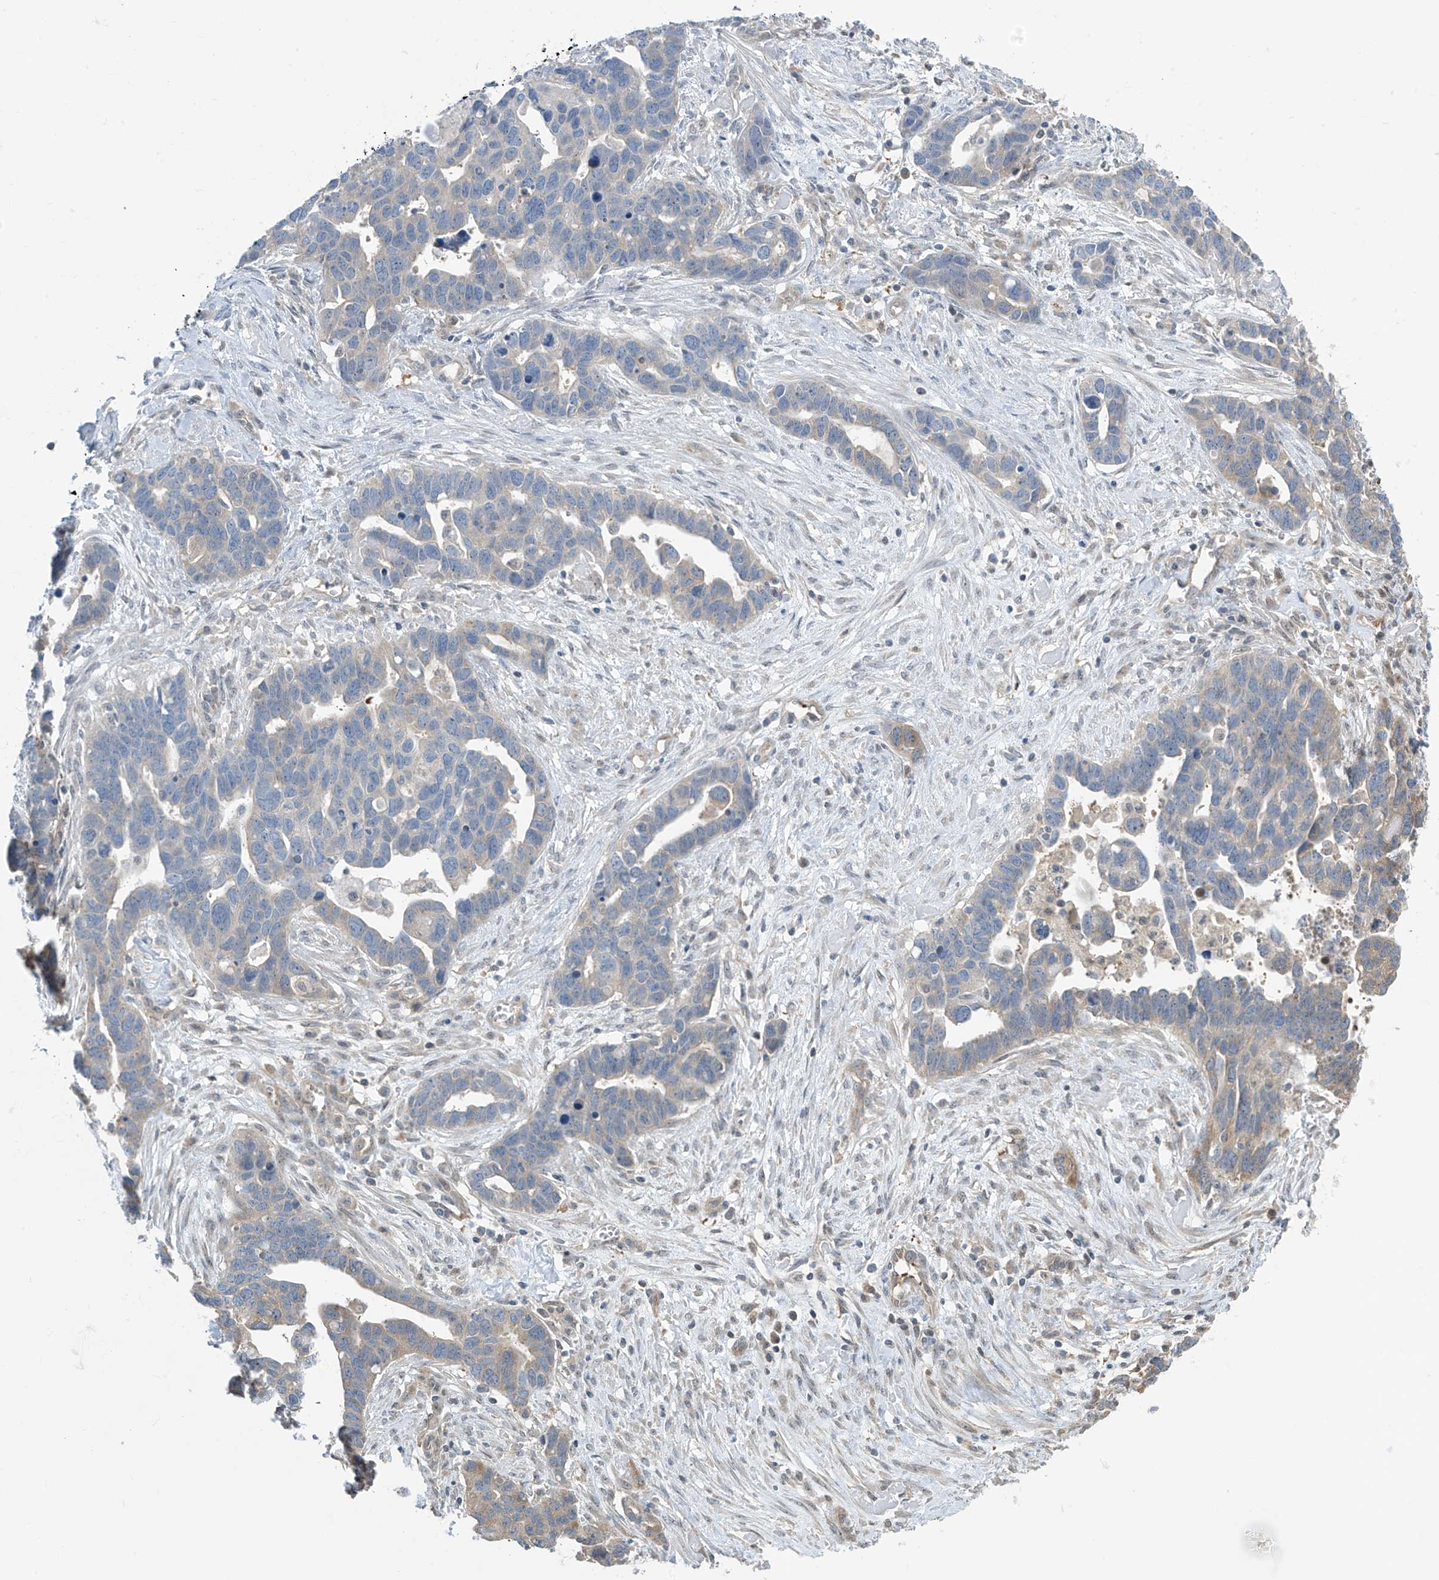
{"staining": {"intensity": "negative", "quantity": "none", "location": "none"}, "tissue": "ovarian cancer", "cell_type": "Tumor cells", "image_type": "cancer", "snomed": [{"axis": "morphology", "description": "Cystadenocarcinoma, serous, NOS"}, {"axis": "topography", "description": "Ovary"}], "caption": "Ovarian cancer (serous cystadenocarcinoma) stained for a protein using immunohistochemistry demonstrates no expression tumor cells.", "gene": "TTC38", "patient": {"sex": "female", "age": 54}}